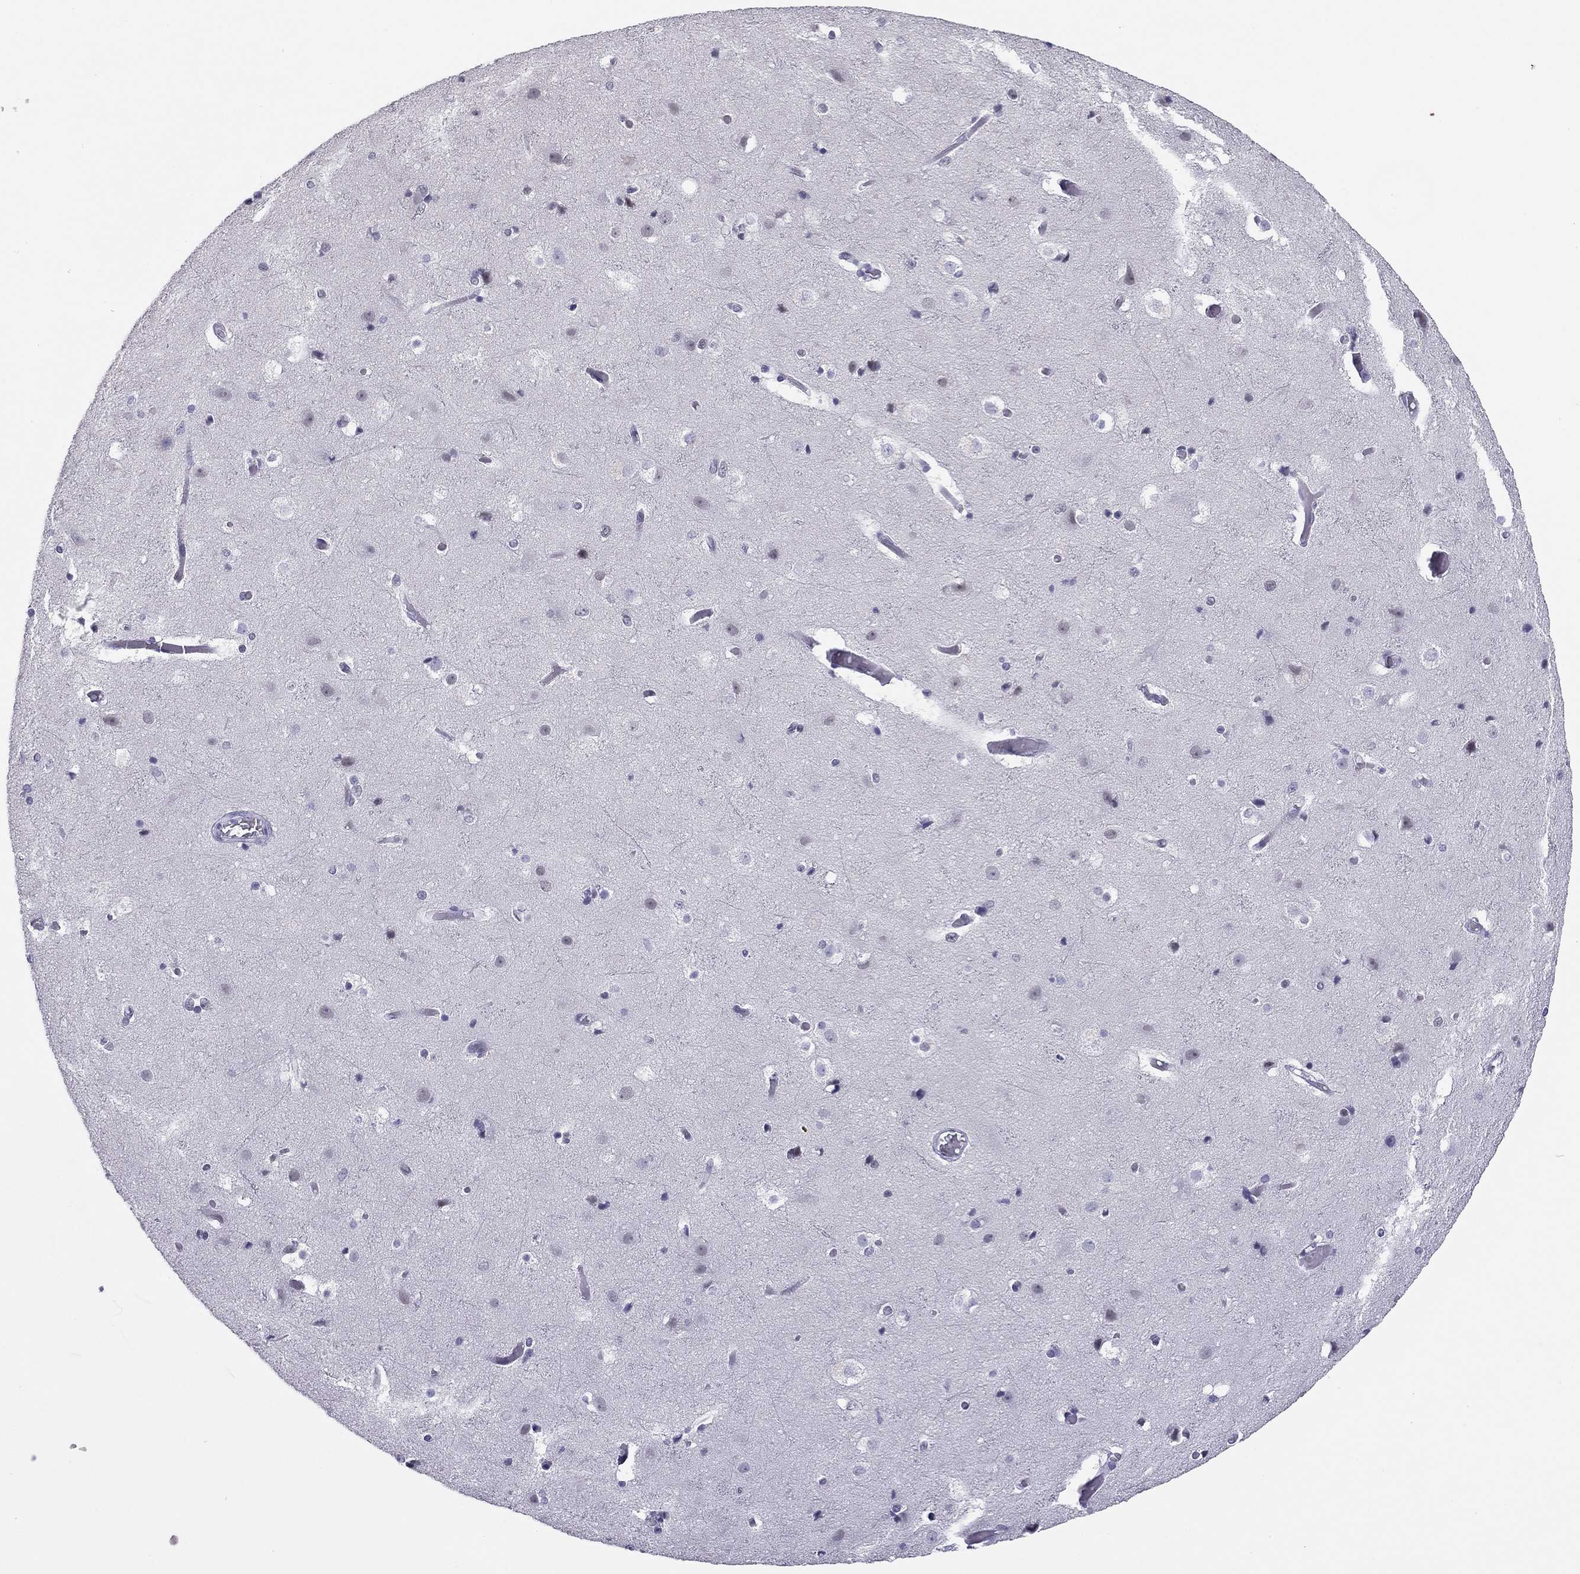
{"staining": {"intensity": "negative", "quantity": "none", "location": "none"}, "tissue": "cerebral cortex", "cell_type": "Endothelial cells", "image_type": "normal", "snomed": [{"axis": "morphology", "description": "Normal tissue, NOS"}, {"axis": "topography", "description": "Cerebral cortex"}], "caption": "Image shows no significant protein expression in endothelial cells of normal cerebral cortex.", "gene": "DOT1L", "patient": {"sex": "female", "age": 52}}